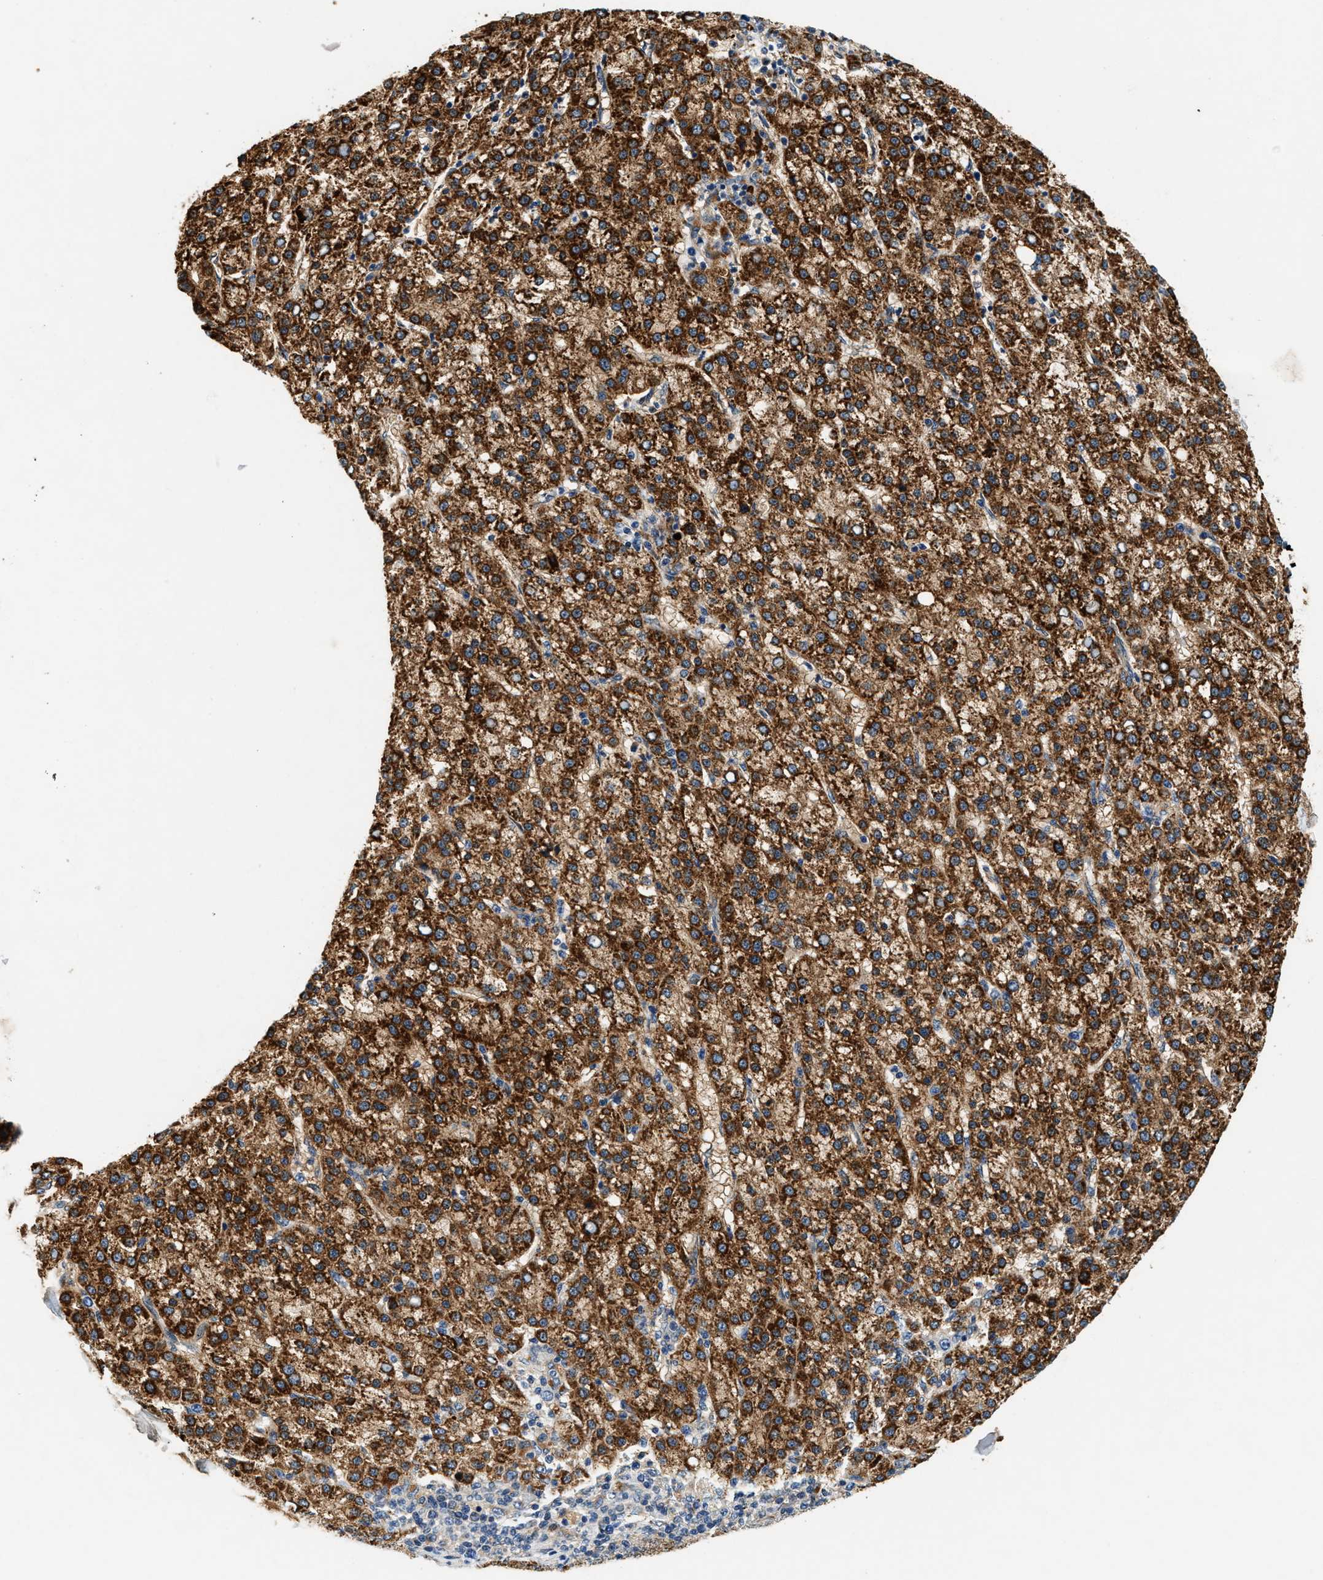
{"staining": {"intensity": "strong", "quantity": ">75%", "location": "cytoplasmic/membranous"}, "tissue": "liver cancer", "cell_type": "Tumor cells", "image_type": "cancer", "snomed": [{"axis": "morphology", "description": "Carcinoma, Hepatocellular, NOS"}, {"axis": "topography", "description": "Liver"}], "caption": "An IHC histopathology image of neoplastic tissue is shown. Protein staining in brown shows strong cytoplasmic/membranous positivity in liver hepatocellular carcinoma within tumor cells.", "gene": "DUSP10", "patient": {"sex": "female", "age": 58}}